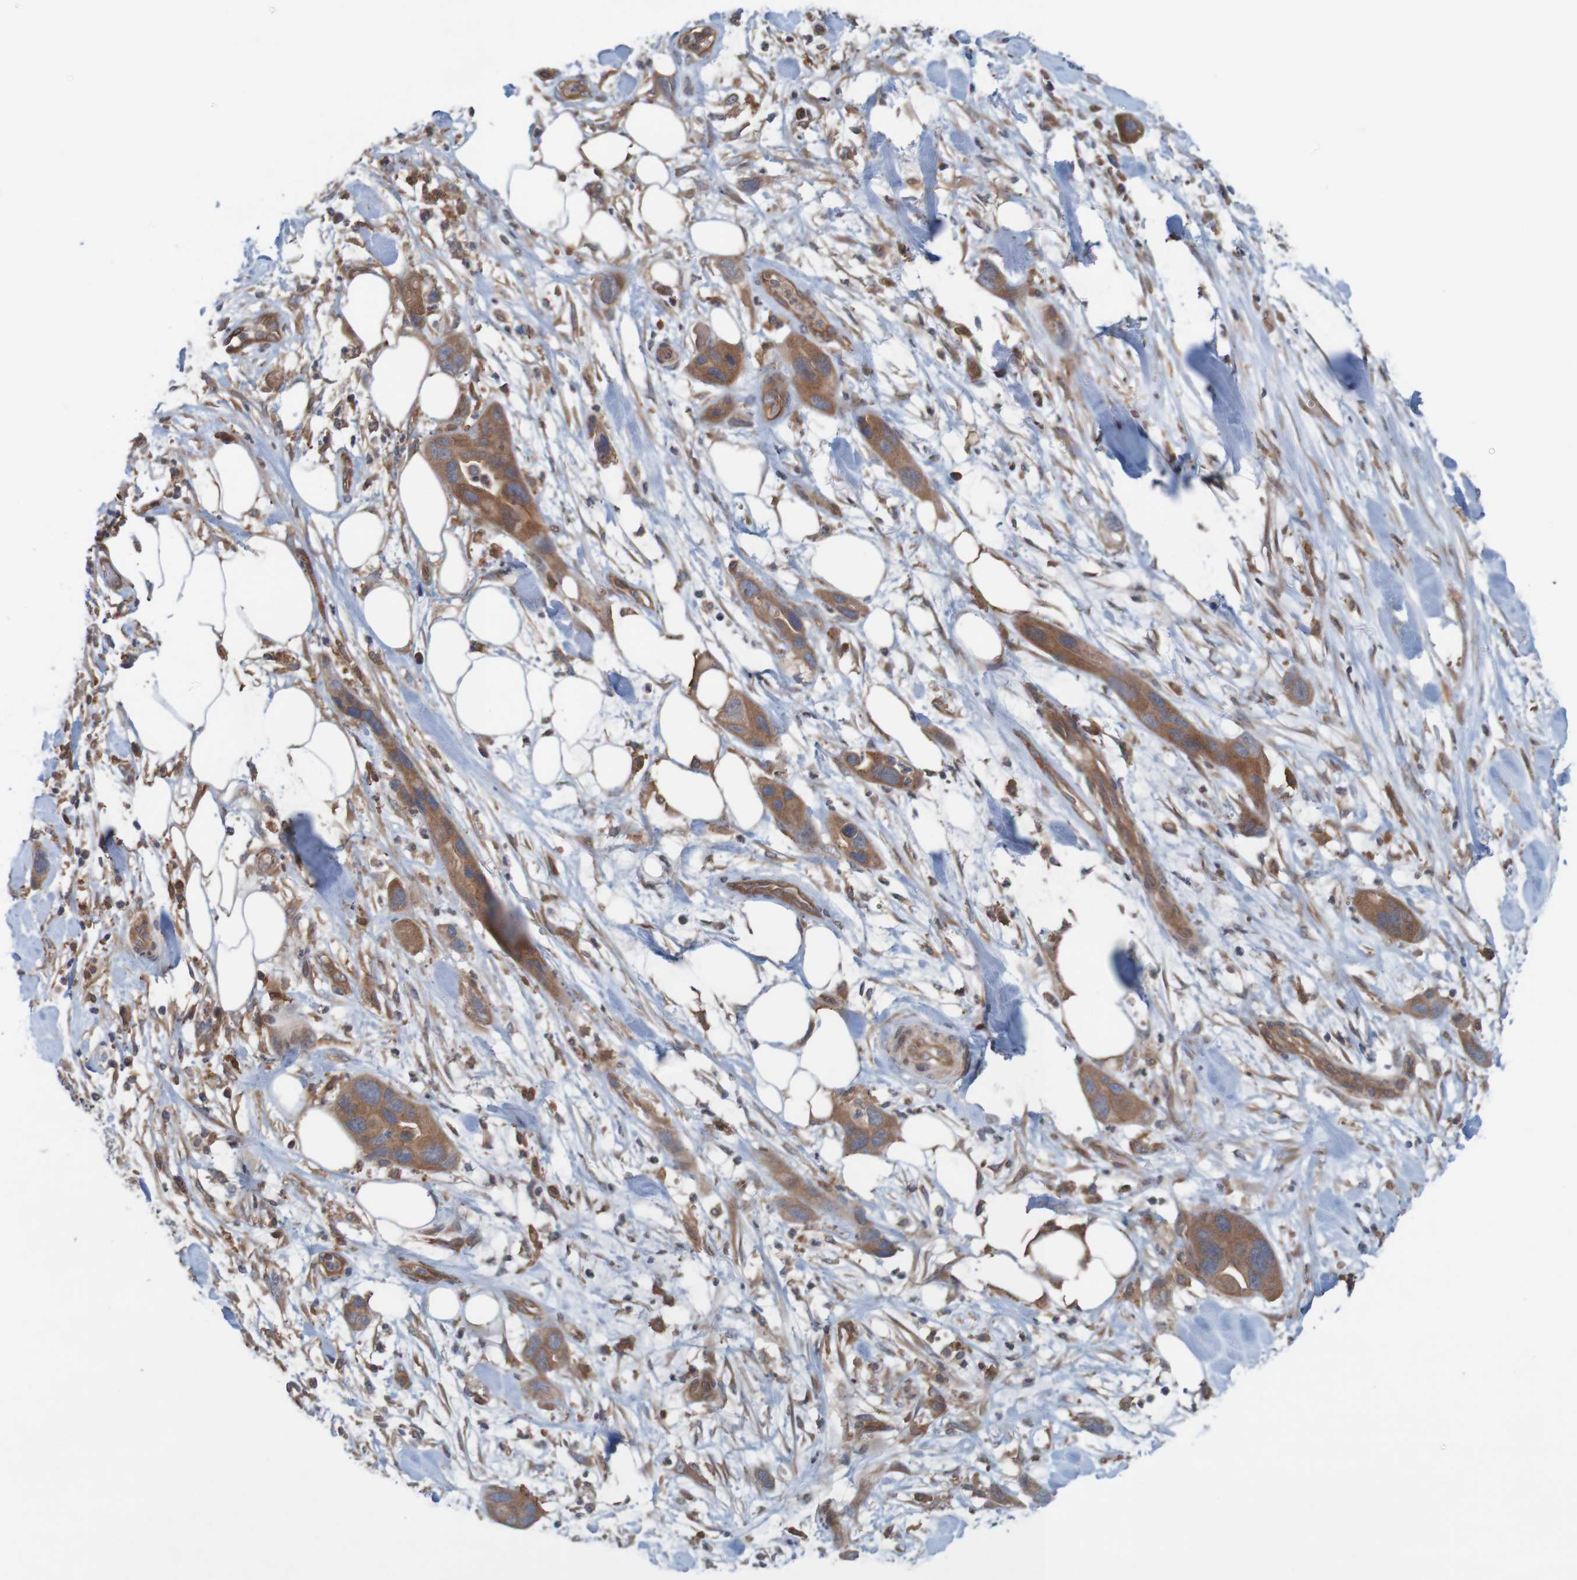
{"staining": {"intensity": "moderate", "quantity": ">75%", "location": "cytoplasmic/membranous"}, "tissue": "pancreatic cancer", "cell_type": "Tumor cells", "image_type": "cancer", "snomed": [{"axis": "morphology", "description": "Adenocarcinoma, NOS"}, {"axis": "topography", "description": "Pancreas"}], "caption": "Adenocarcinoma (pancreatic) stained with a protein marker demonstrates moderate staining in tumor cells.", "gene": "ARHGEF11", "patient": {"sex": "female", "age": 71}}